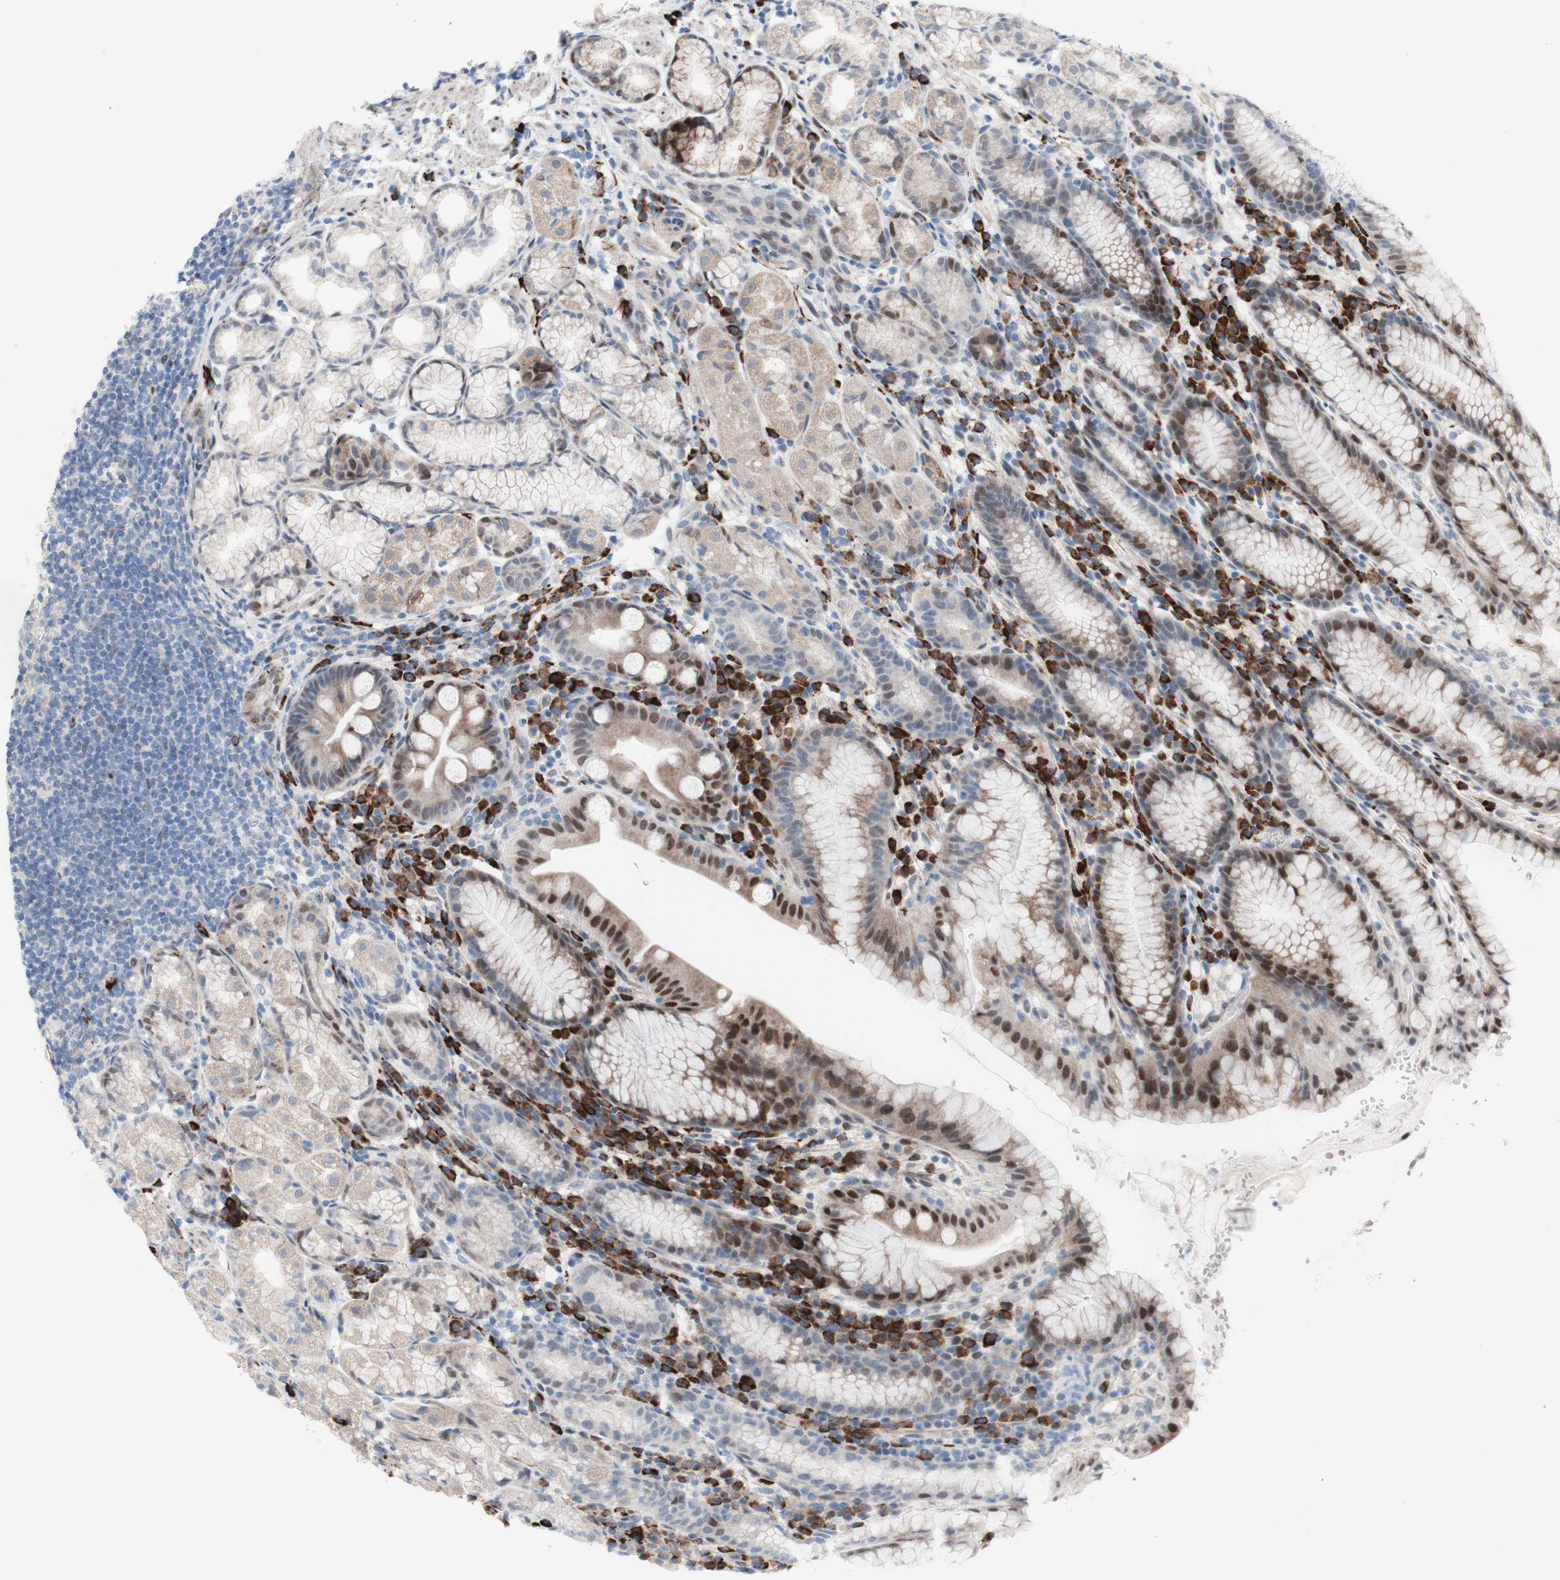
{"staining": {"intensity": "weak", "quantity": "<25%", "location": "cytoplasmic/membranous,nuclear"}, "tissue": "stomach", "cell_type": "Glandular cells", "image_type": "normal", "snomed": [{"axis": "morphology", "description": "Normal tissue, NOS"}, {"axis": "topography", "description": "Stomach, lower"}], "caption": "A high-resolution micrograph shows immunohistochemistry staining of benign stomach, which displays no significant expression in glandular cells. The staining is performed using DAB (3,3'-diaminobenzidine) brown chromogen with nuclei counter-stained in using hematoxylin.", "gene": "PHTF2", "patient": {"sex": "male", "age": 52}}